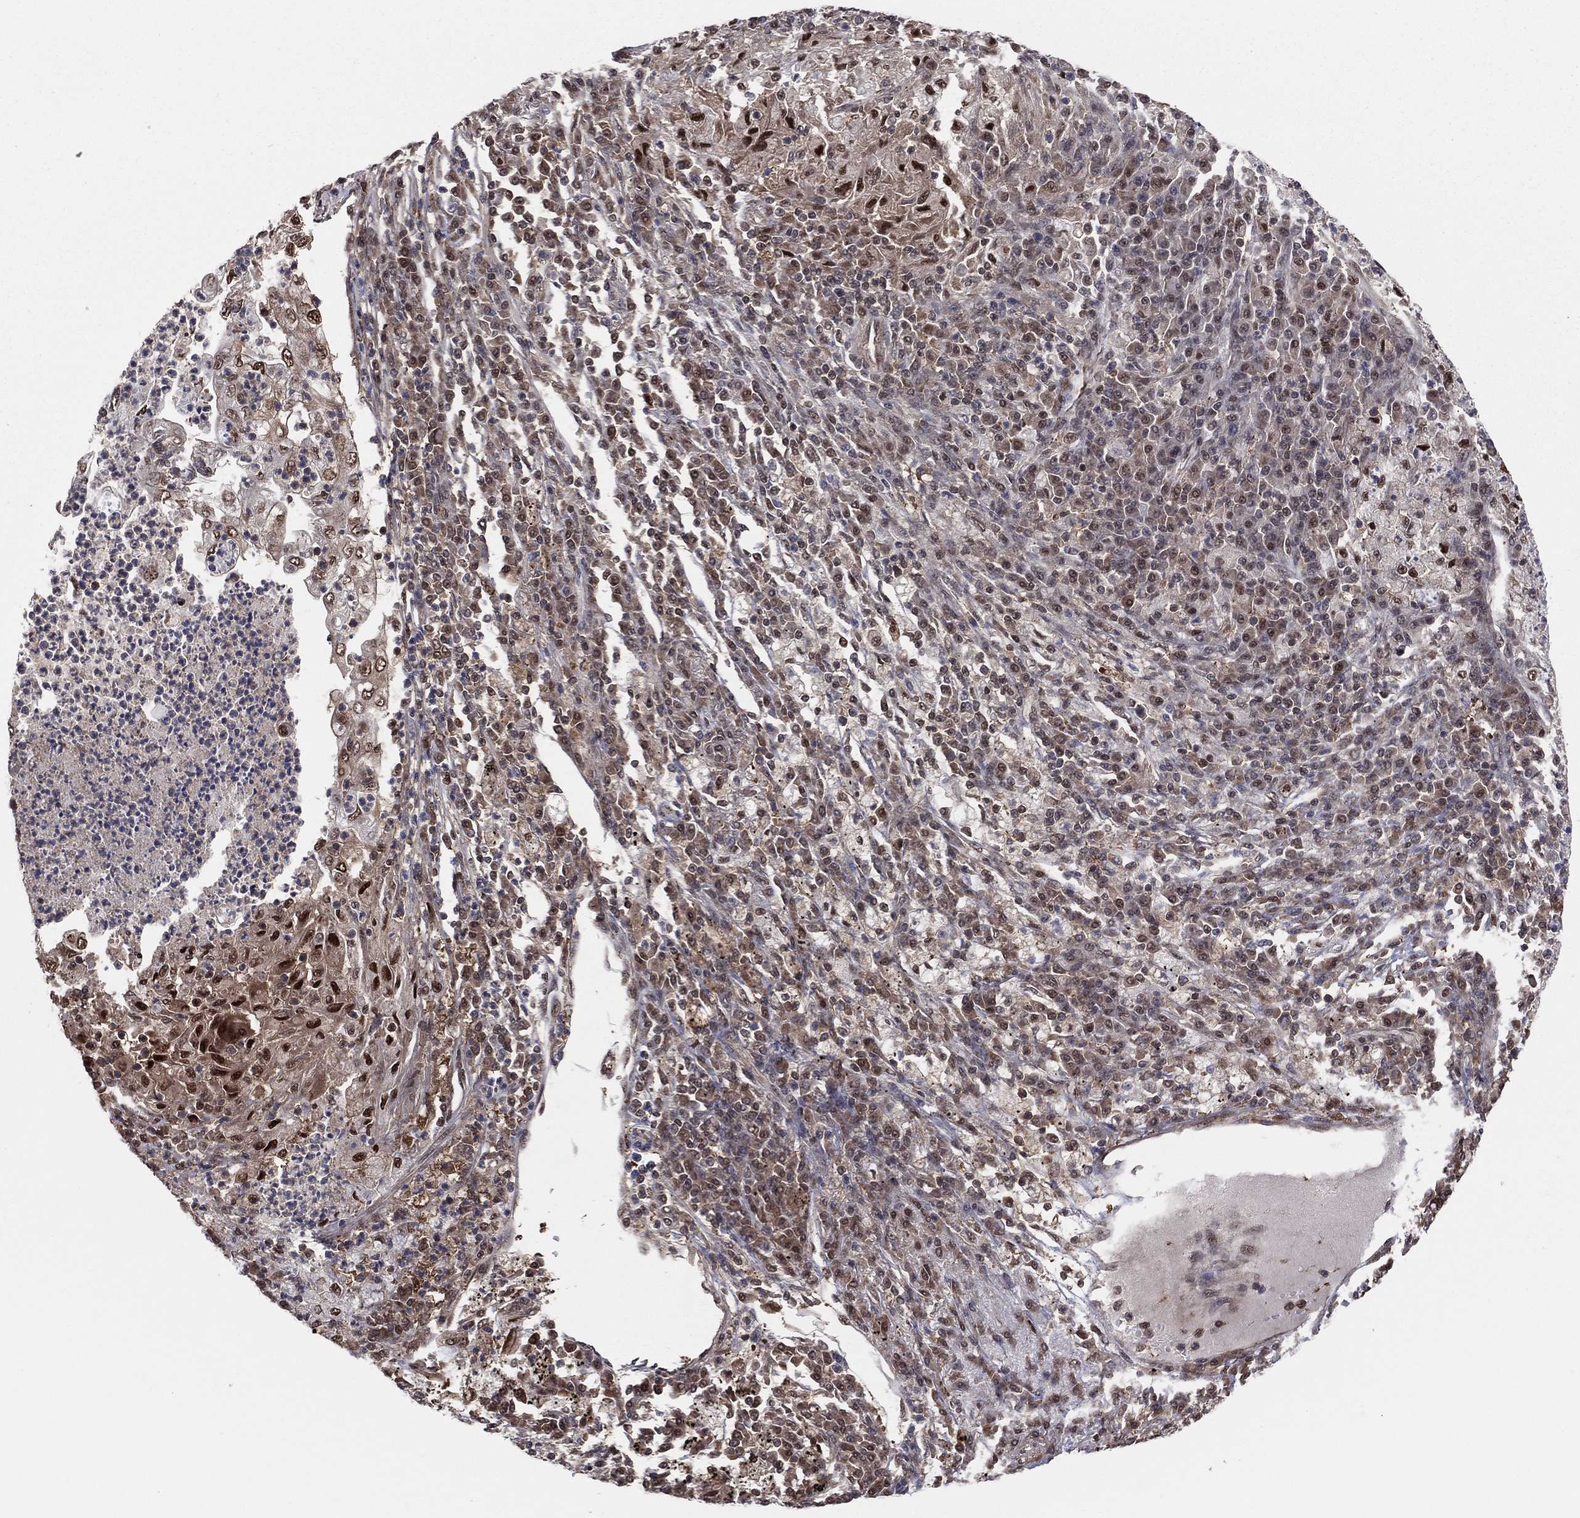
{"staining": {"intensity": "moderate", "quantity": "25%-75%", "location": "nuclear"}, "tissue": "lung cancer", "cell_type": "Tumor cells", "image_type": "cancer", "snomed": [{"axis": "morphology", "description": "Adenocarcinoma, NOS"}, {"axis": "topography", "description": "Lung"}], "caption": "DAB immunohistochemical staining of human adenocarcinoma (lung) demonstrates moderate nuclear protein positivity in about 25%-75% of tumor cells. (DAB IHC, brown staining for protein, blue staining for nuclei).", "gene": "ICOSLG", "patient": {"sex": "female", "age": 73}}